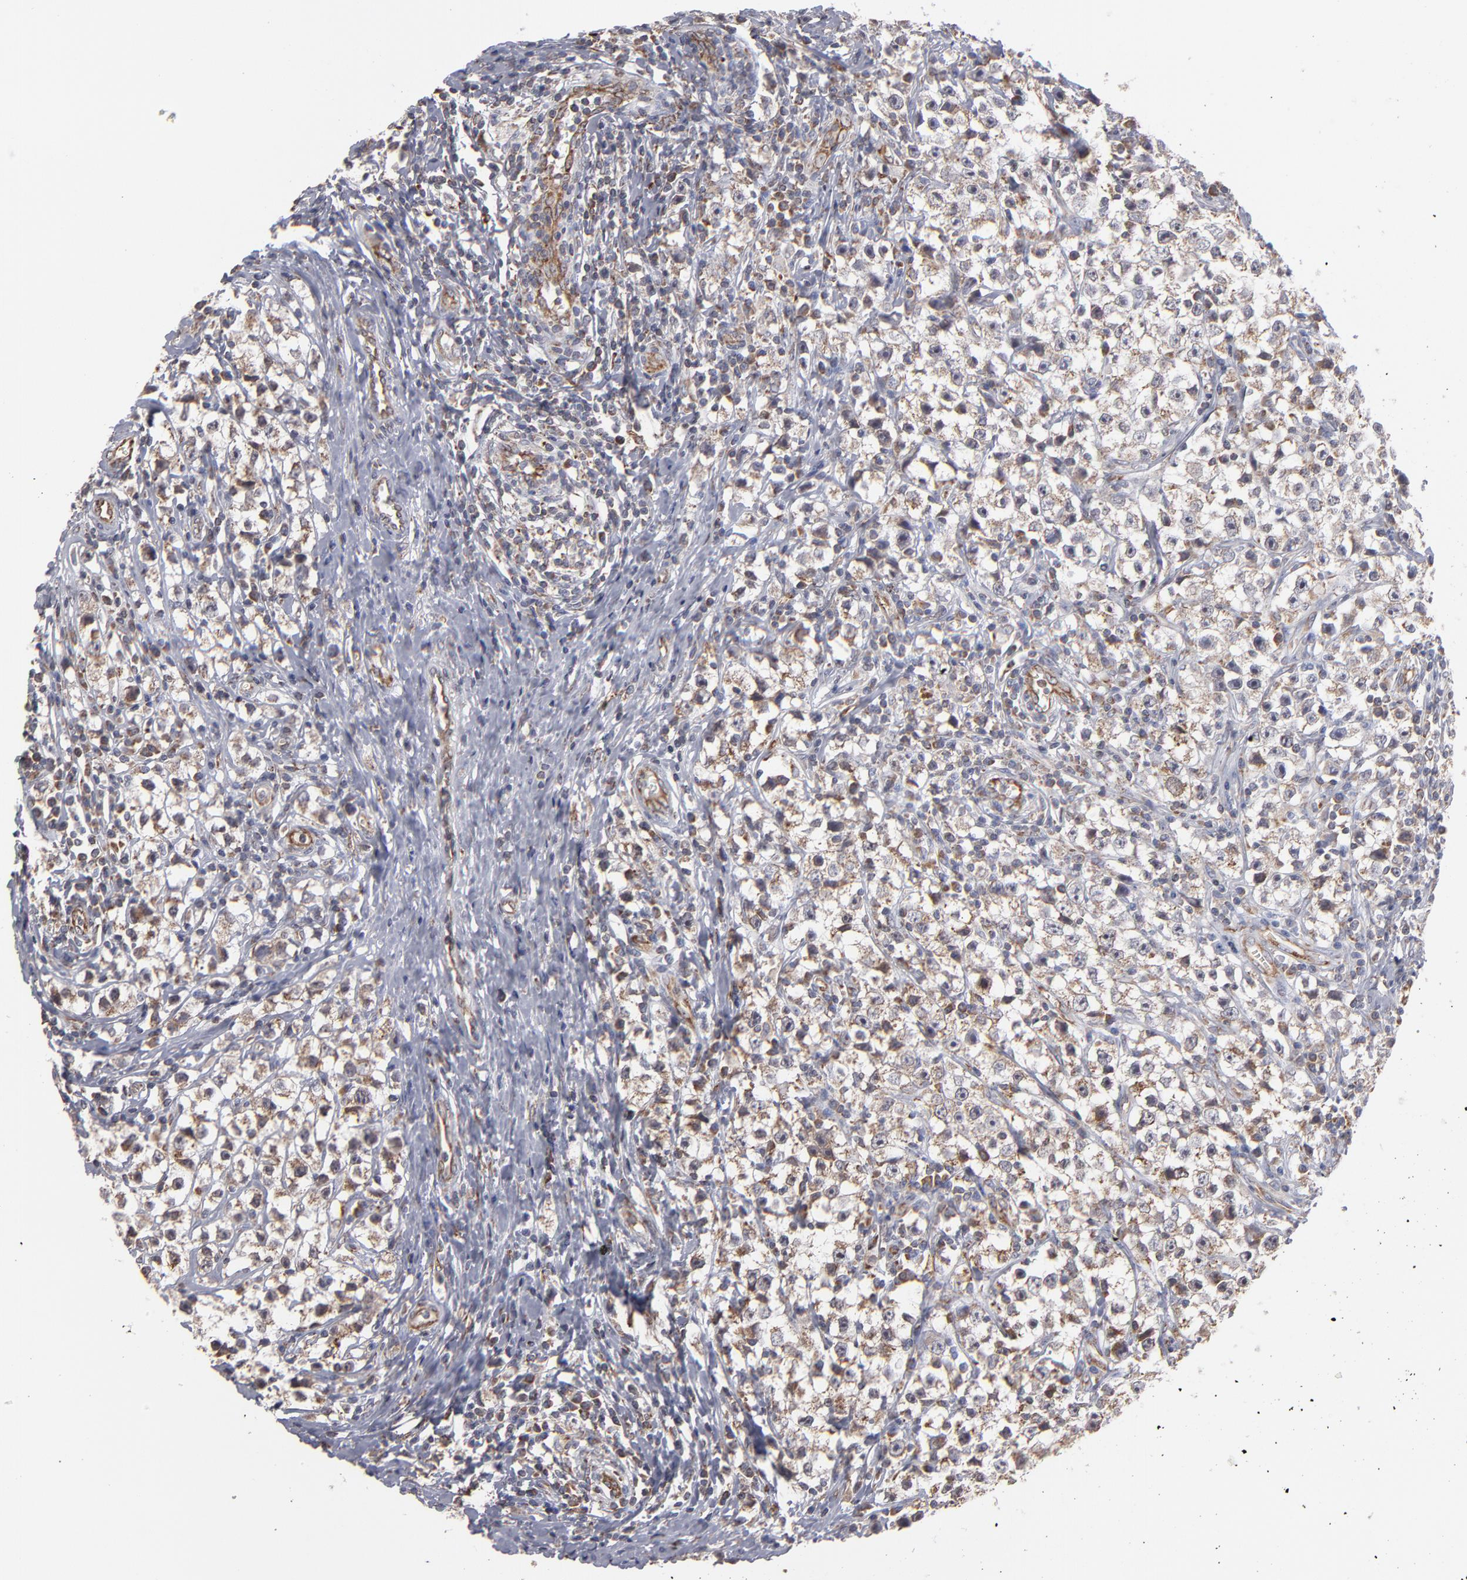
{"staining": {"intensity": "weak", "quantity": ">75%", "location": "cytoplasmic/membranous"}, "tissue": "testis cancer", "cell_type": "Tumor cells", "image_type": "cancer", "snomed": [{"axis": "morphology", "description": "Seminoma, NOS"}, {"axis": "topography", "description": "Testis"}], "caption": "Immunohistochemical staining of human testis cancer (seminoma) demonstrates low levels of weak cytoplasmic/membranous protein staining in about >75% of tumor cells. The staining was performed using DAB to visualize the protein expression in brown, while the nuclei were stained in blue with hematoxylin (Magnification: 20x).", "gene": "KTN1", "patient": {"sex": "male", "age": 35}}